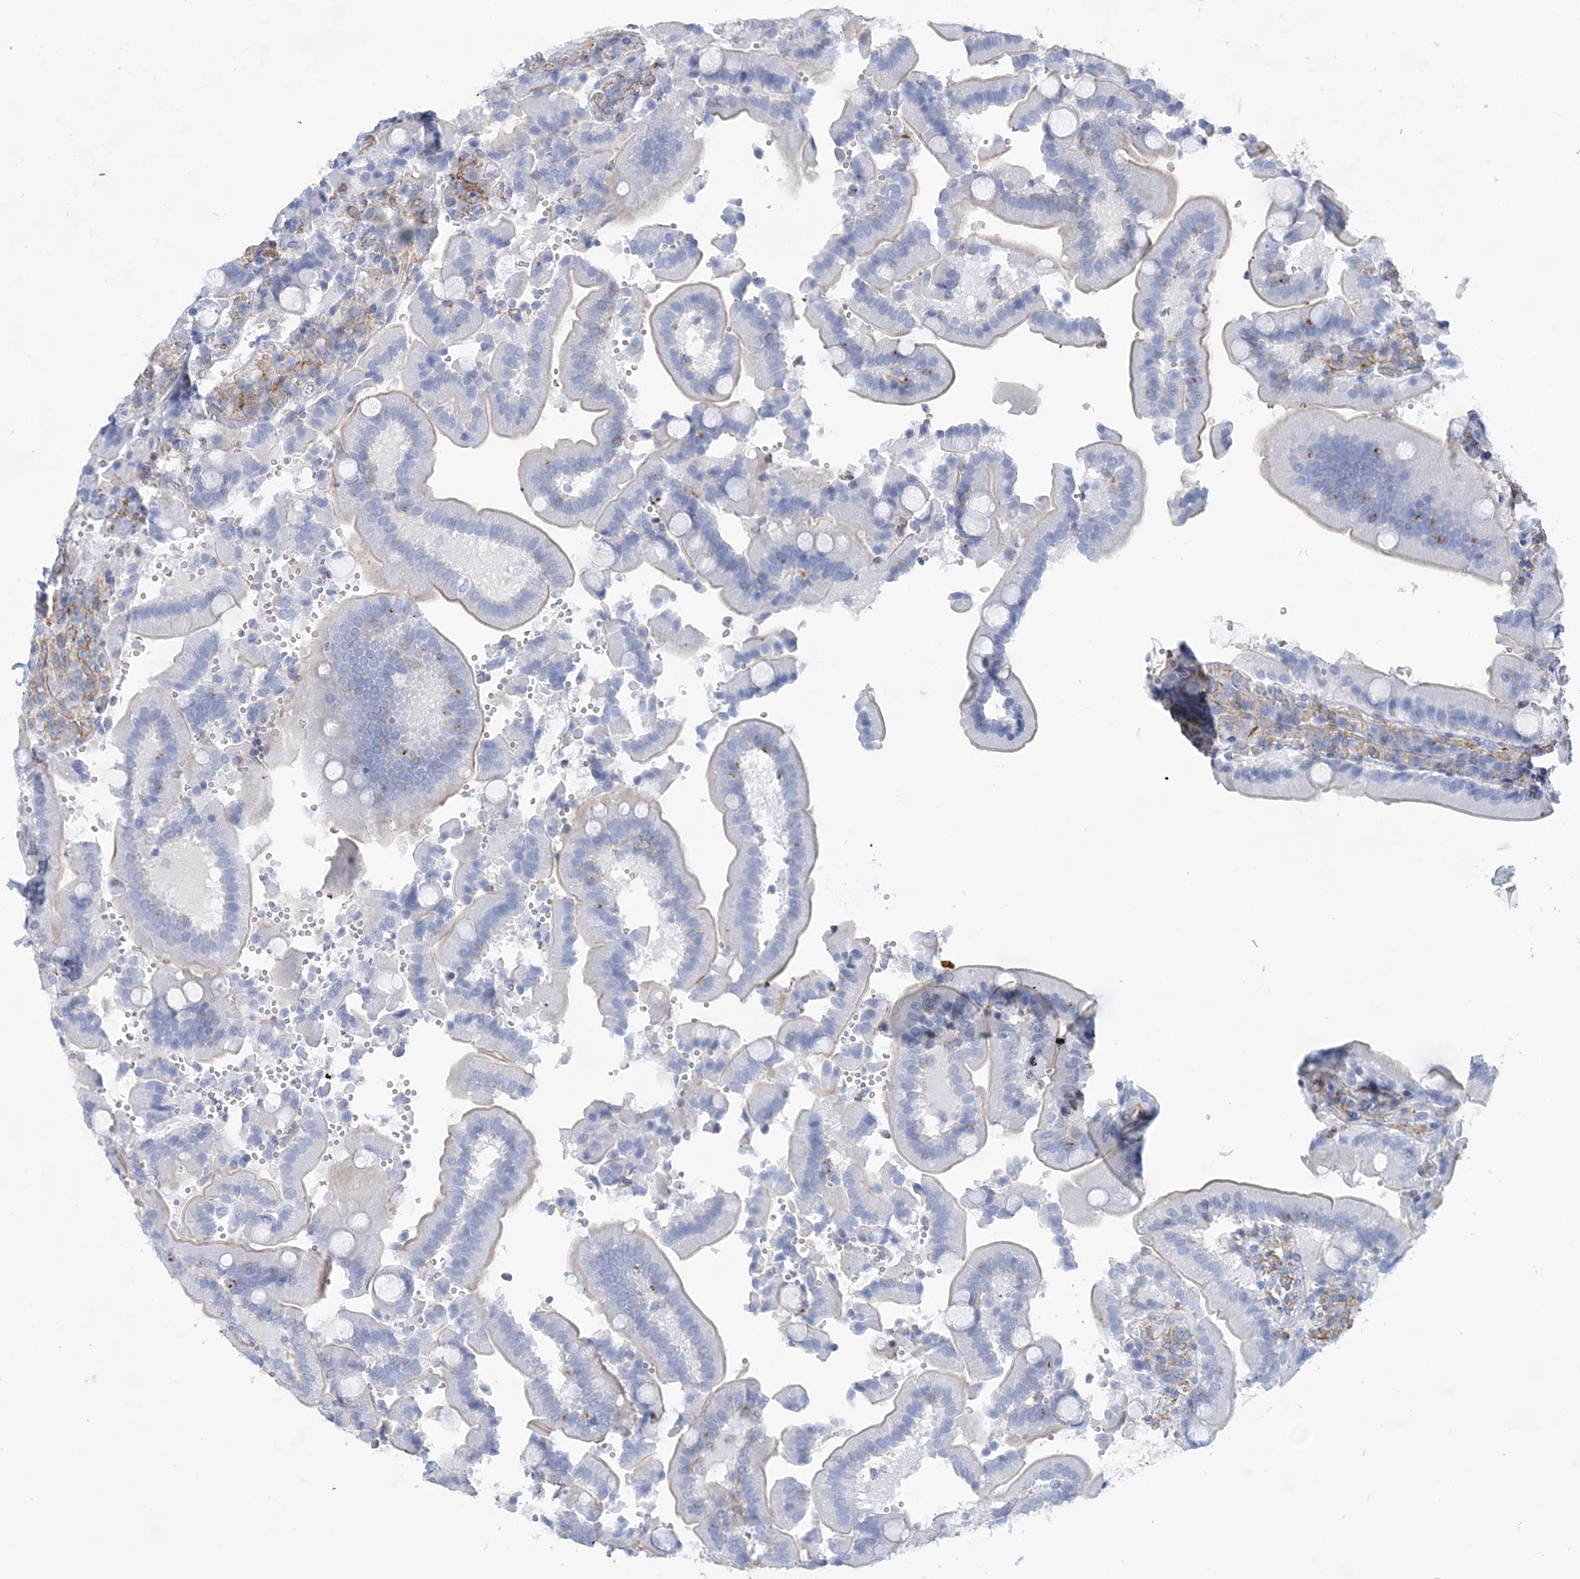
{"staining": {"intensity": "negative", "quantity": "none", "location": "none"}, "tissue": "duodenum", "cell_type": "Glandular cells", "image_type": "normal", "snomed": [{"axis": "morphology", "description": "Normal tissue, NOS"}, {"axis": "topography", "description": "Duodenum"}], "caption": "Duodenum stained for a protein using IHC reveals no staining glandular cells.", "gene": "C11orf21", "patient": {"sex": "female", "age": 62}}